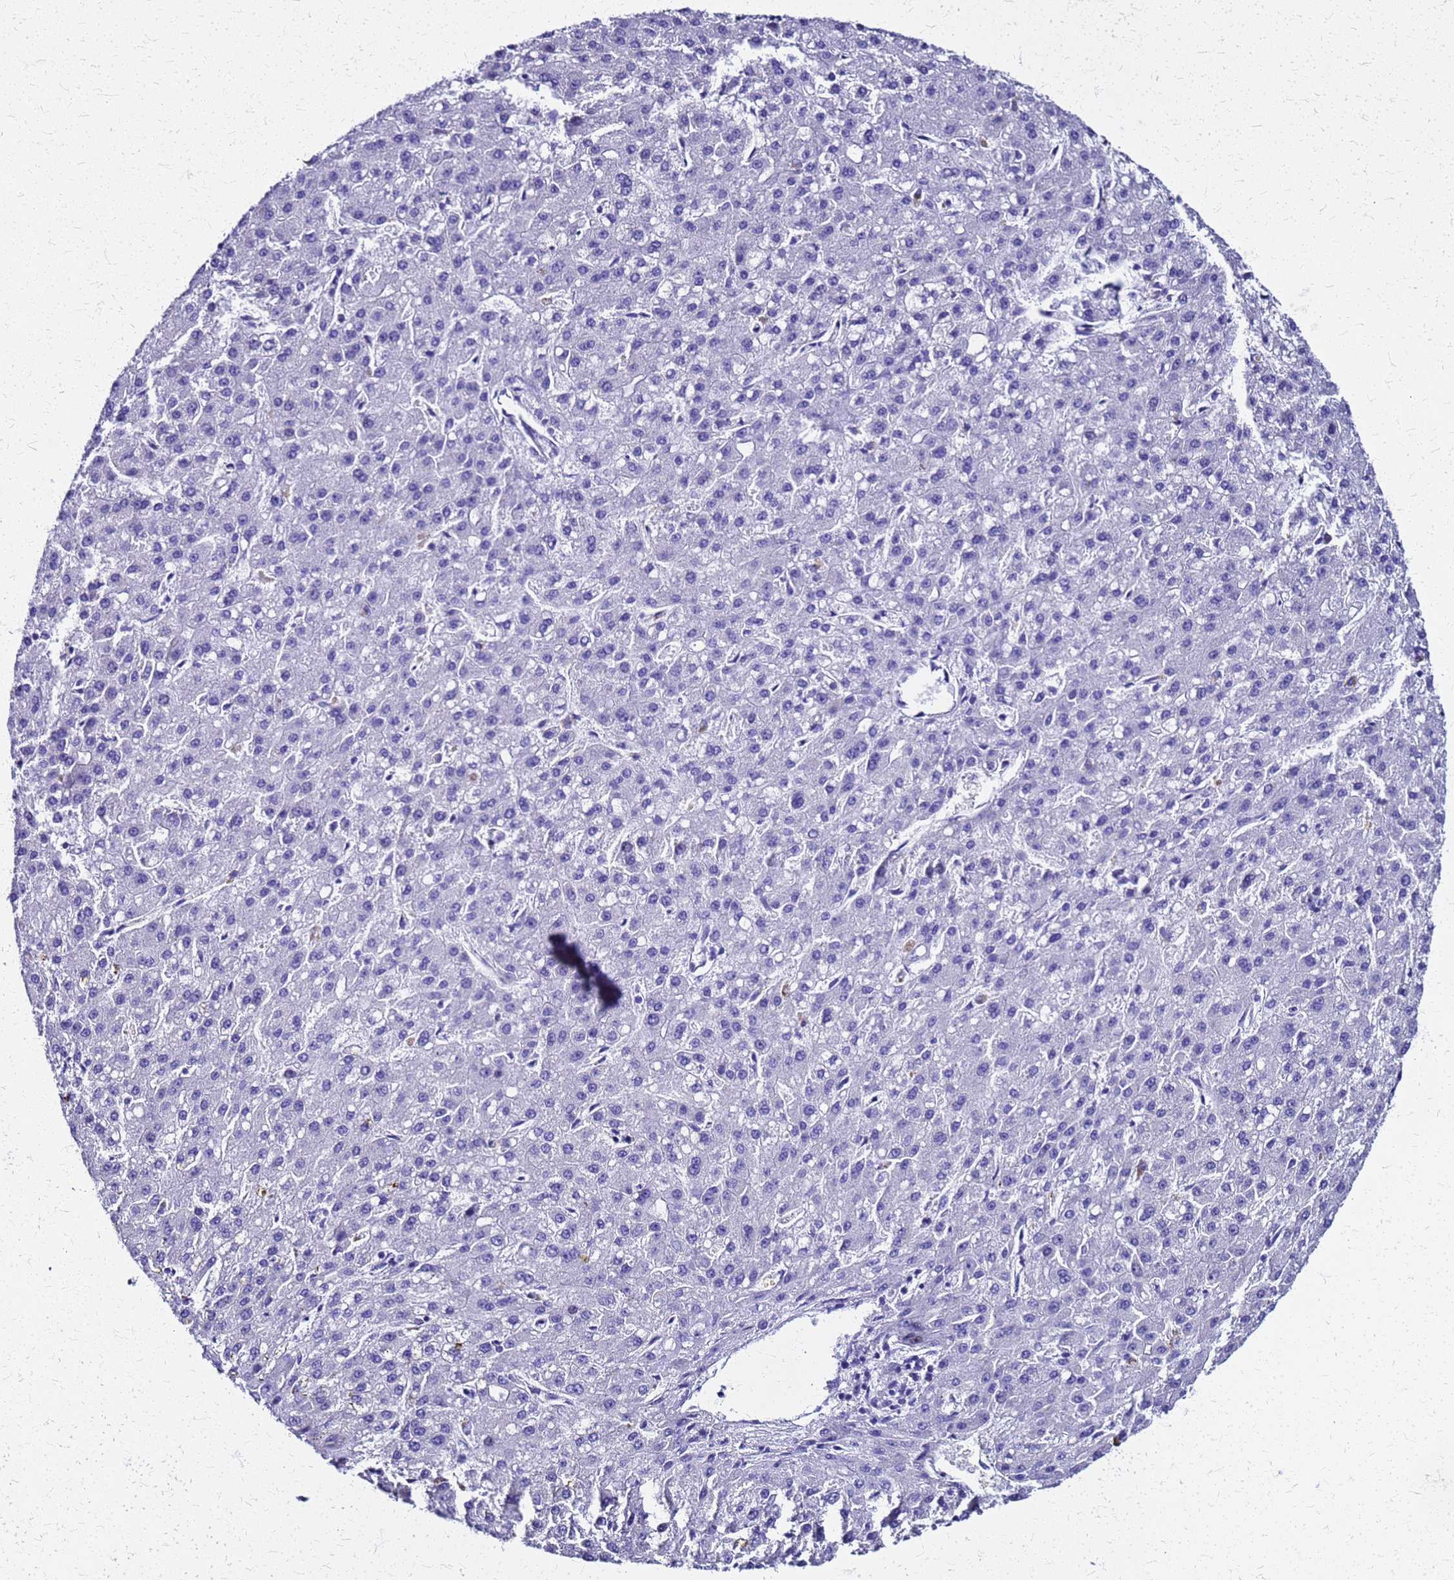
{"staining": {"intensity": "negative", "quantity": "none", "location": "none"}, "tissue": "liver cancer", "cell_type": "Tumor cells", "image_type": "cancer", "snomed": [{"axis": "morphology", "description": "Carcinoma, Hepatocellular, NOS"}, {"axis": "topography", "description": "Liver"}], "caption": "Immunohistochemistry of human hepatocellular carcinoma (liver) exhibits no positivity in tumor cells. (DAB (3,3'-diaminobenzidine) immunohistochemistry (IHC) with hematoxylin counter stain).", "gene": "SMIM21", "patient": {"sex": "male", "age": 67}}